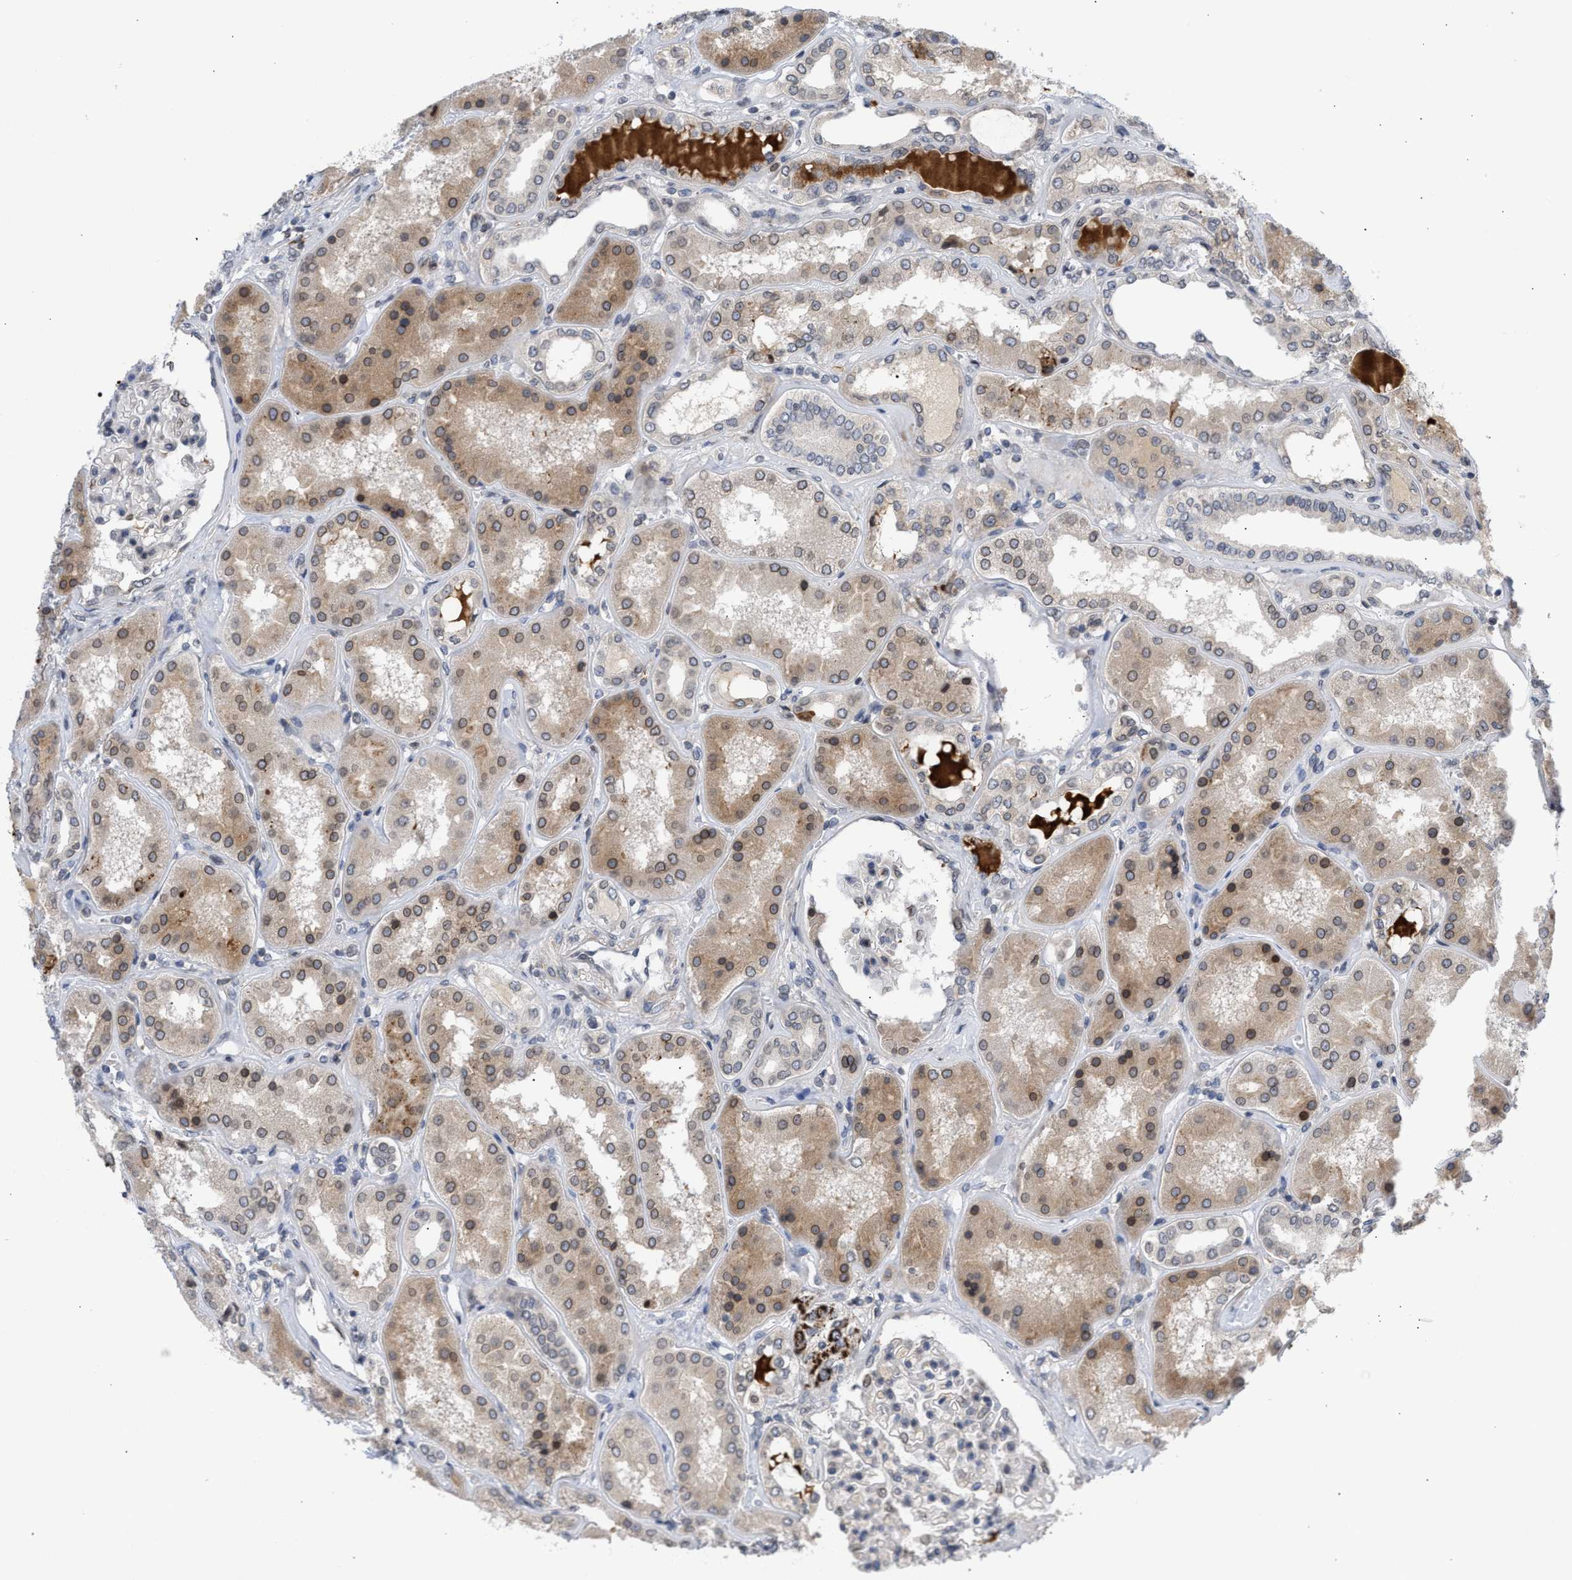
{"staining": {"intensity": "weak", "quantity": "25%-75%", "location": "cytoplasmic/membranous,nuclear"}, "tissue": "kidney", "cell_type": "Cells in glomeruli", "image_type": "normal", "snomed": [{"axis": "morphology", "description": "Normal tissue, NOS"}, {"axis": "topography", "description": "Kidney"}], "caption": "IHC image of benign kidney stained for a protein (brown), which shows low levels of weak cytoplasmic/membranous,nuclear staining in approximately 25%-75% of cells in glomeruli.", "gene": "NUP62", "patient": {"sex": "female", "age": 56}}